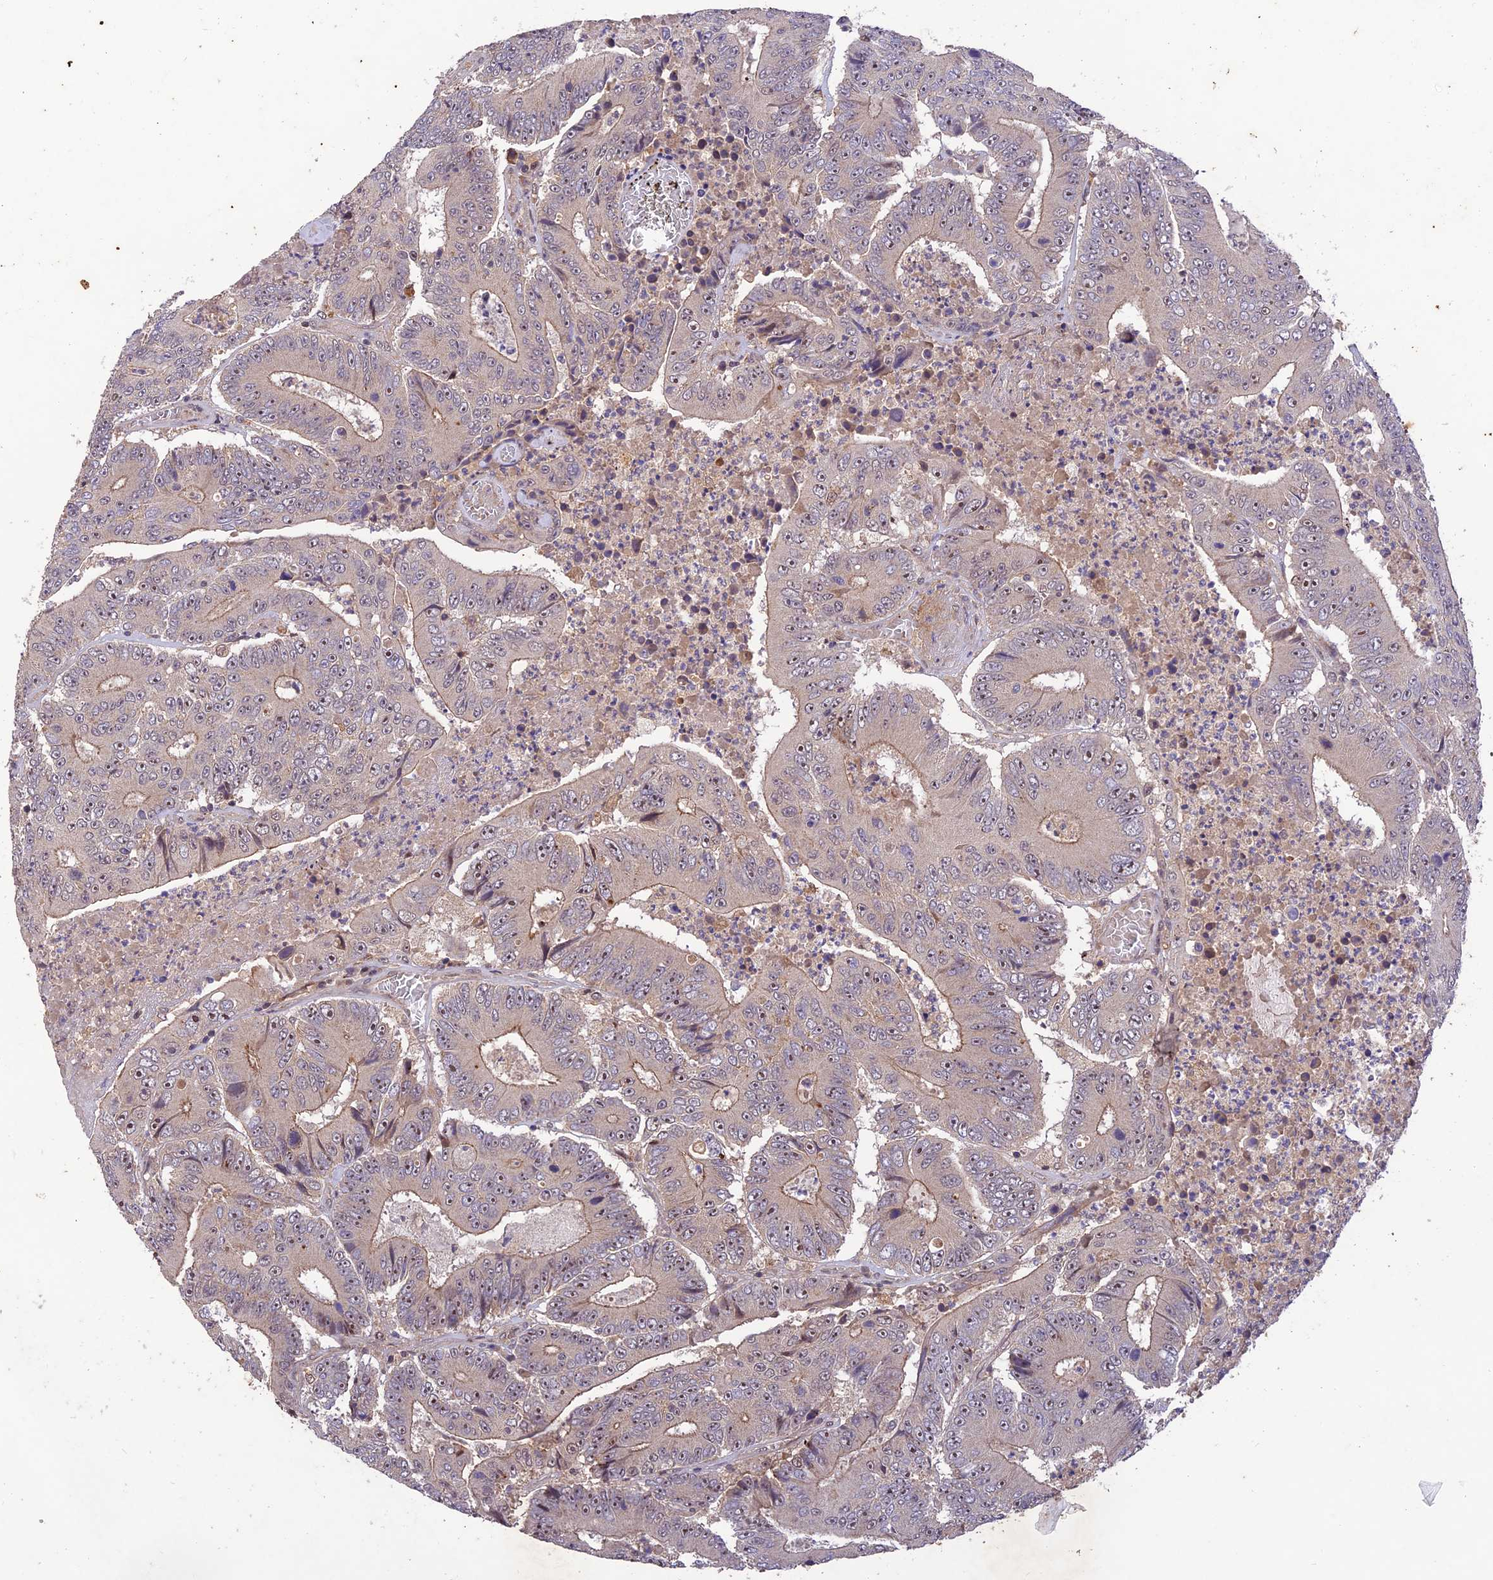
{"staining": {"intensity": "moderate", "quantity": "<25%", "location": "cytoplasmic/membranous"}, "tissue": "colorectal cancer", "cell_type": "Tumor cells", "image_type": "cancer", "snomed": [{"axis": "morphology", "description": "Adenocarcinoma, NOS"}, {"axis": "topography", "description": "Colon"}], "caption": "Adenocarcinoma (colorectal) stained with a brown dye reveals moderate cytoplasmic/membranous positive expression in about <25% of tumor cells.", "gene": "REV1", "patient": {"sex": "male", "age": 83}}